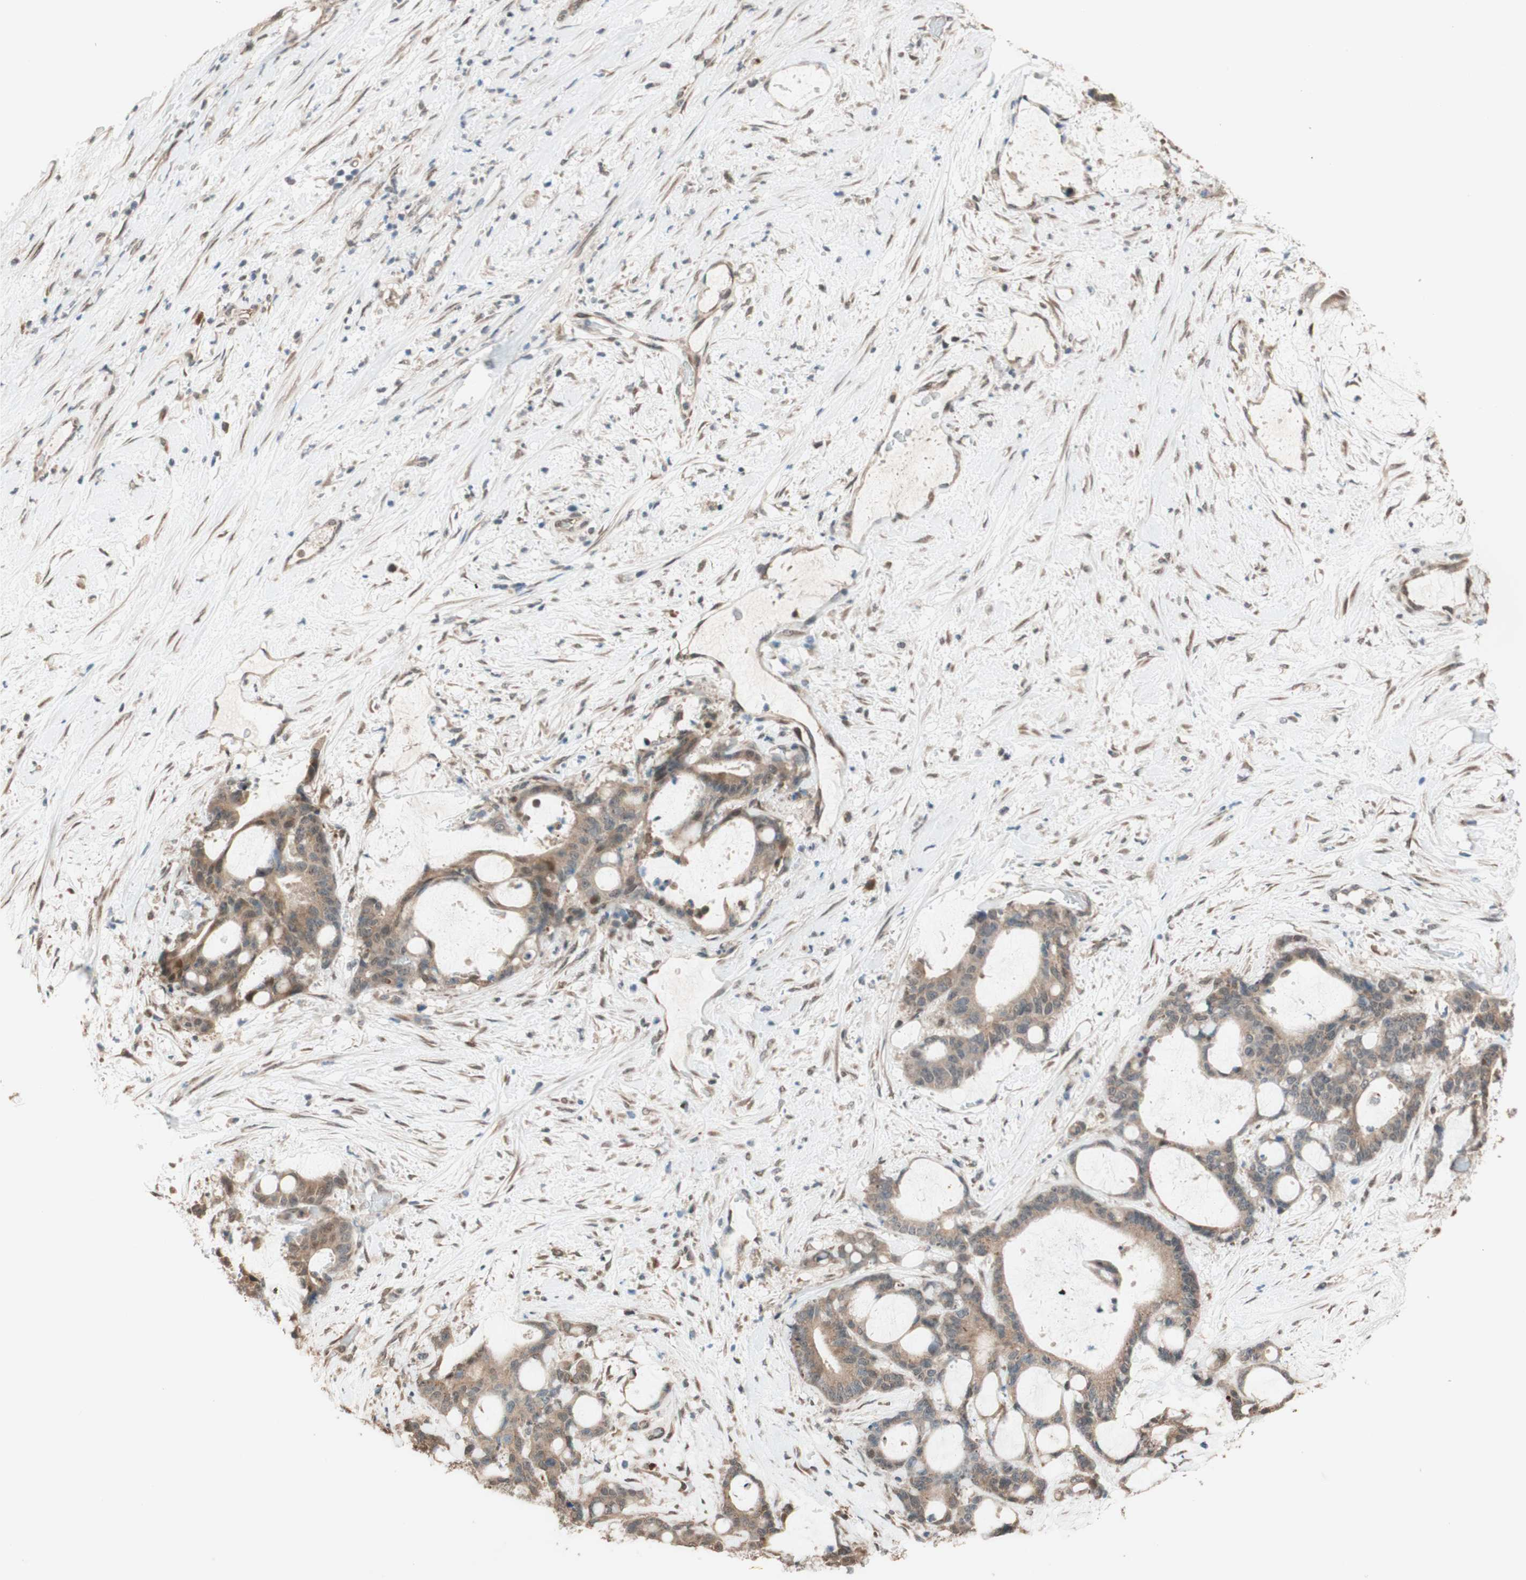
{"staining": {"intensity": "moderate", "quantity": ">75%", "location": "cytoplasmic/membranous"}, "tissue": "liver cancer", "cell_type": "Tumor cells", "image_type": "cancer", "snomed": [{"axis": "morphology", "description": "Cholangiocarcinoma"}, {"axis": "topography", "description": "Liver"}], "caption": "A medium amount of moderate cytoplasmic/membranous expression is present in about >75% of tumor cells in liver cancer (cholangiocarcinoma) tissue.", "gene": "CCNC", "patient": {"sex": "female", "age": 73}}